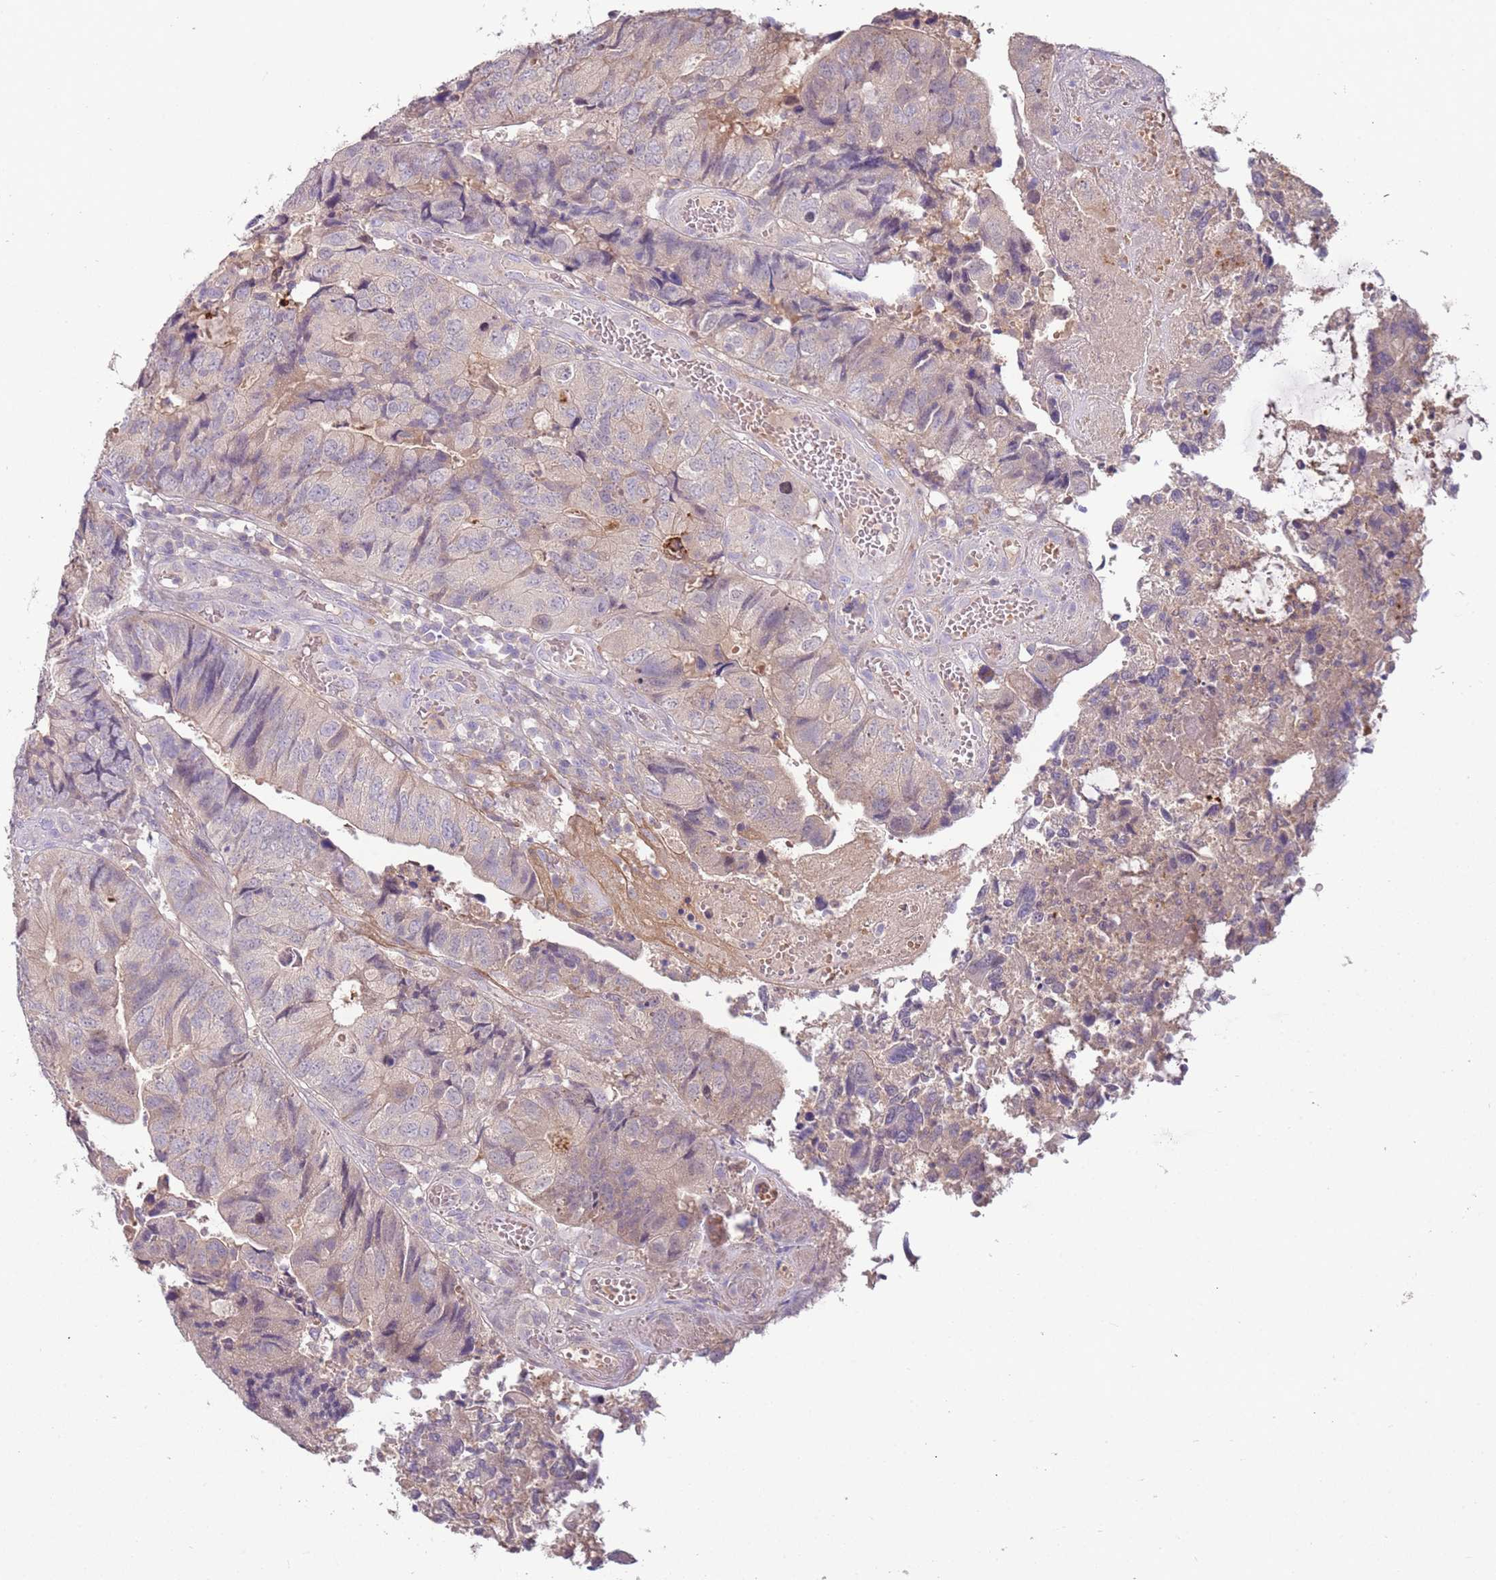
{"staining": {"intensity": "weak", "quantity": "<25%", "location": "cytoplasmic/membranous"}, "tissue": "colorectal cancer", "cell_type": "Tumor cells", "image_type": "cancer", "snomed": [{"axis": "morphology", "description": "Adenocarcinoma, NOS"}, {"axis": "topography", "description": "Colon"}], "caption": "DAB (3,3'-diaminobenzidine) immunohistochemical staining of adenocarcinoma (colorectal) exhibits no significant expression in tumor cells.", "gene": "ARHGAP5", "patient": {"sex": "female", "age": 67}}